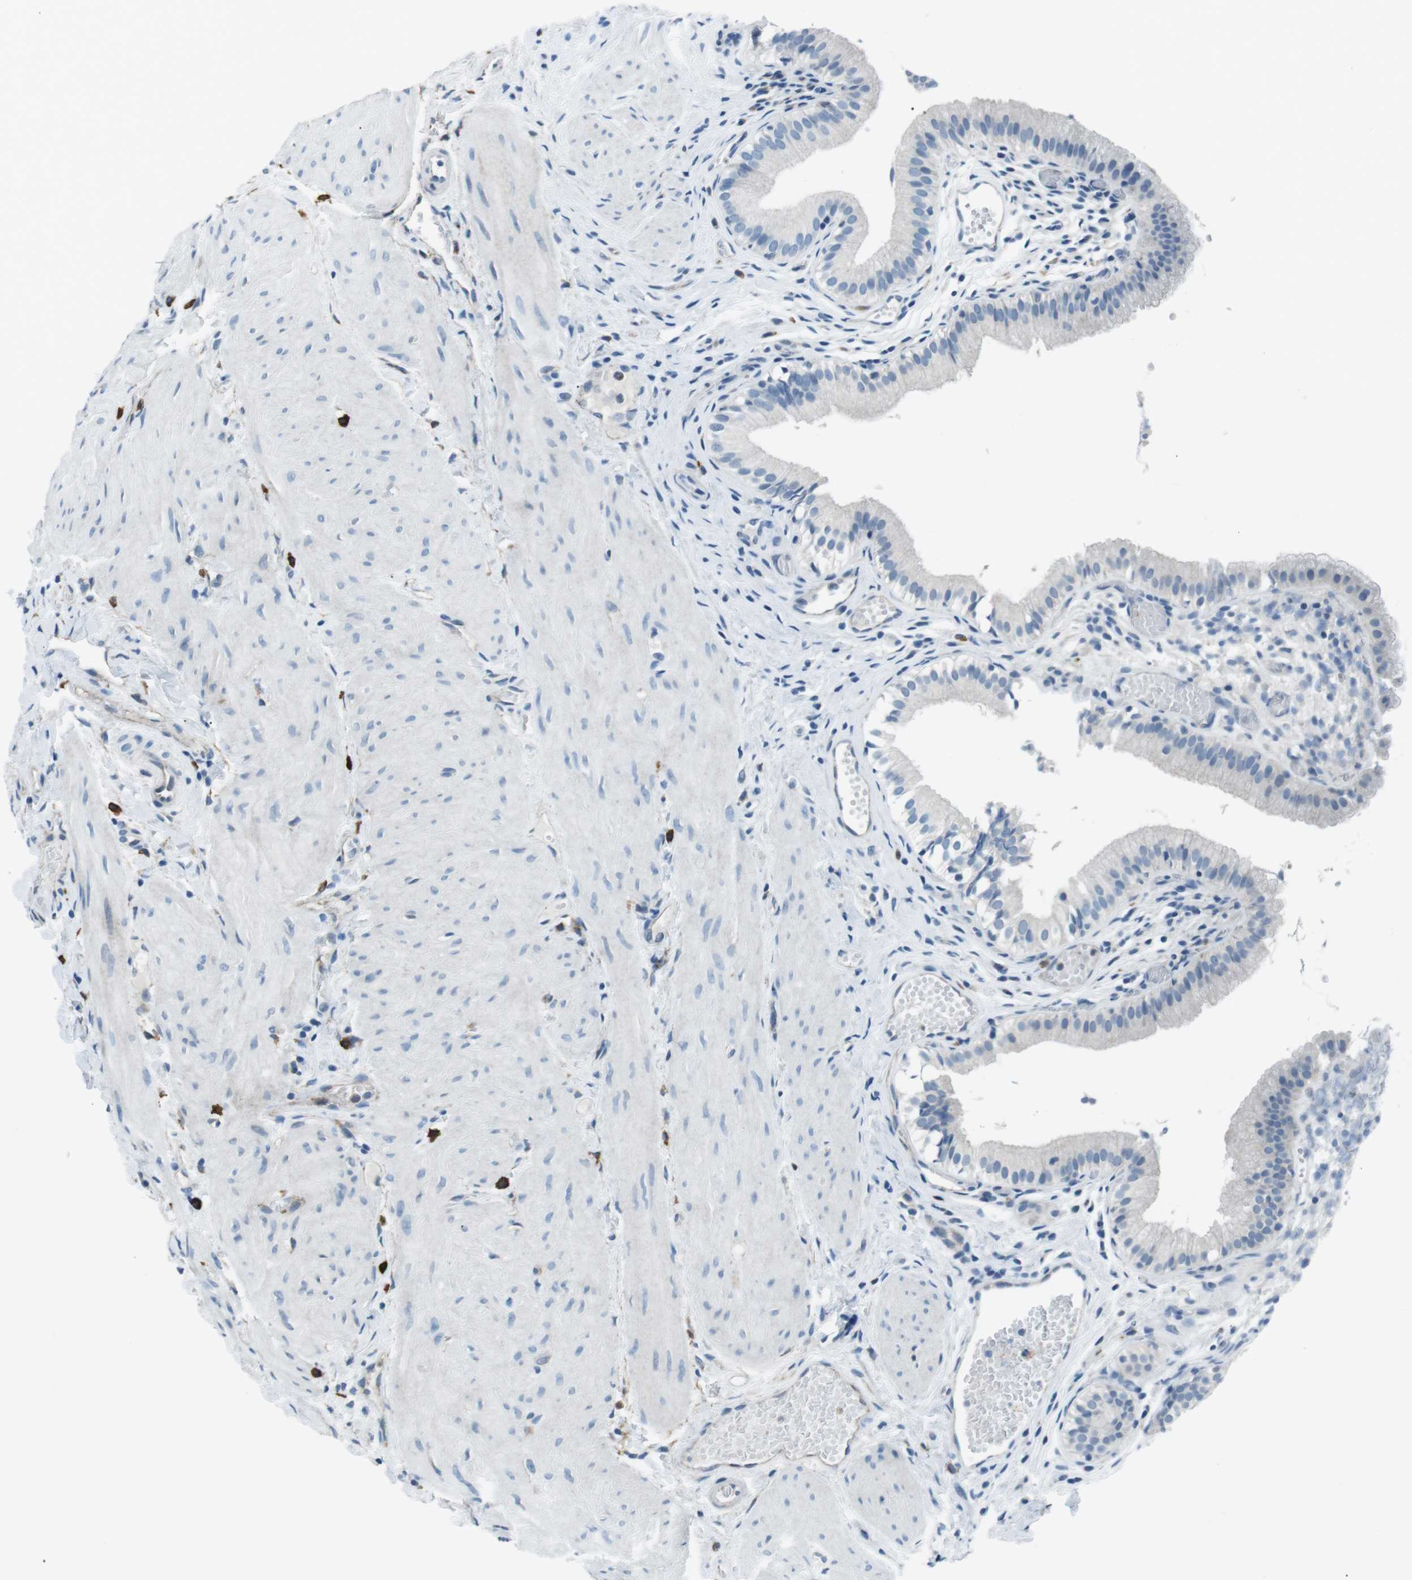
{"staining": {"intensity": "negative", "quantity": "none", "location": "none"}, "tissue": "gallbladder", "cell_type": "Glandular cells", "image_type": "normal", "snomed": [{"axis": "morphology", "description": "Normal tissue, NOS"}, {"axis": "topography", "description": "Gallbladder"}], "caption": "This is a photomicrograph of IHC staining of unremarkable gallbladder, which shows no positivity in glandular cells. (DAB (3,3'-diaminobenzidine) IHC visualized using brightfield microscopy, high magnification).", "gene": "CSF2RA", "patient": {"sex": "female", "age": 26}}